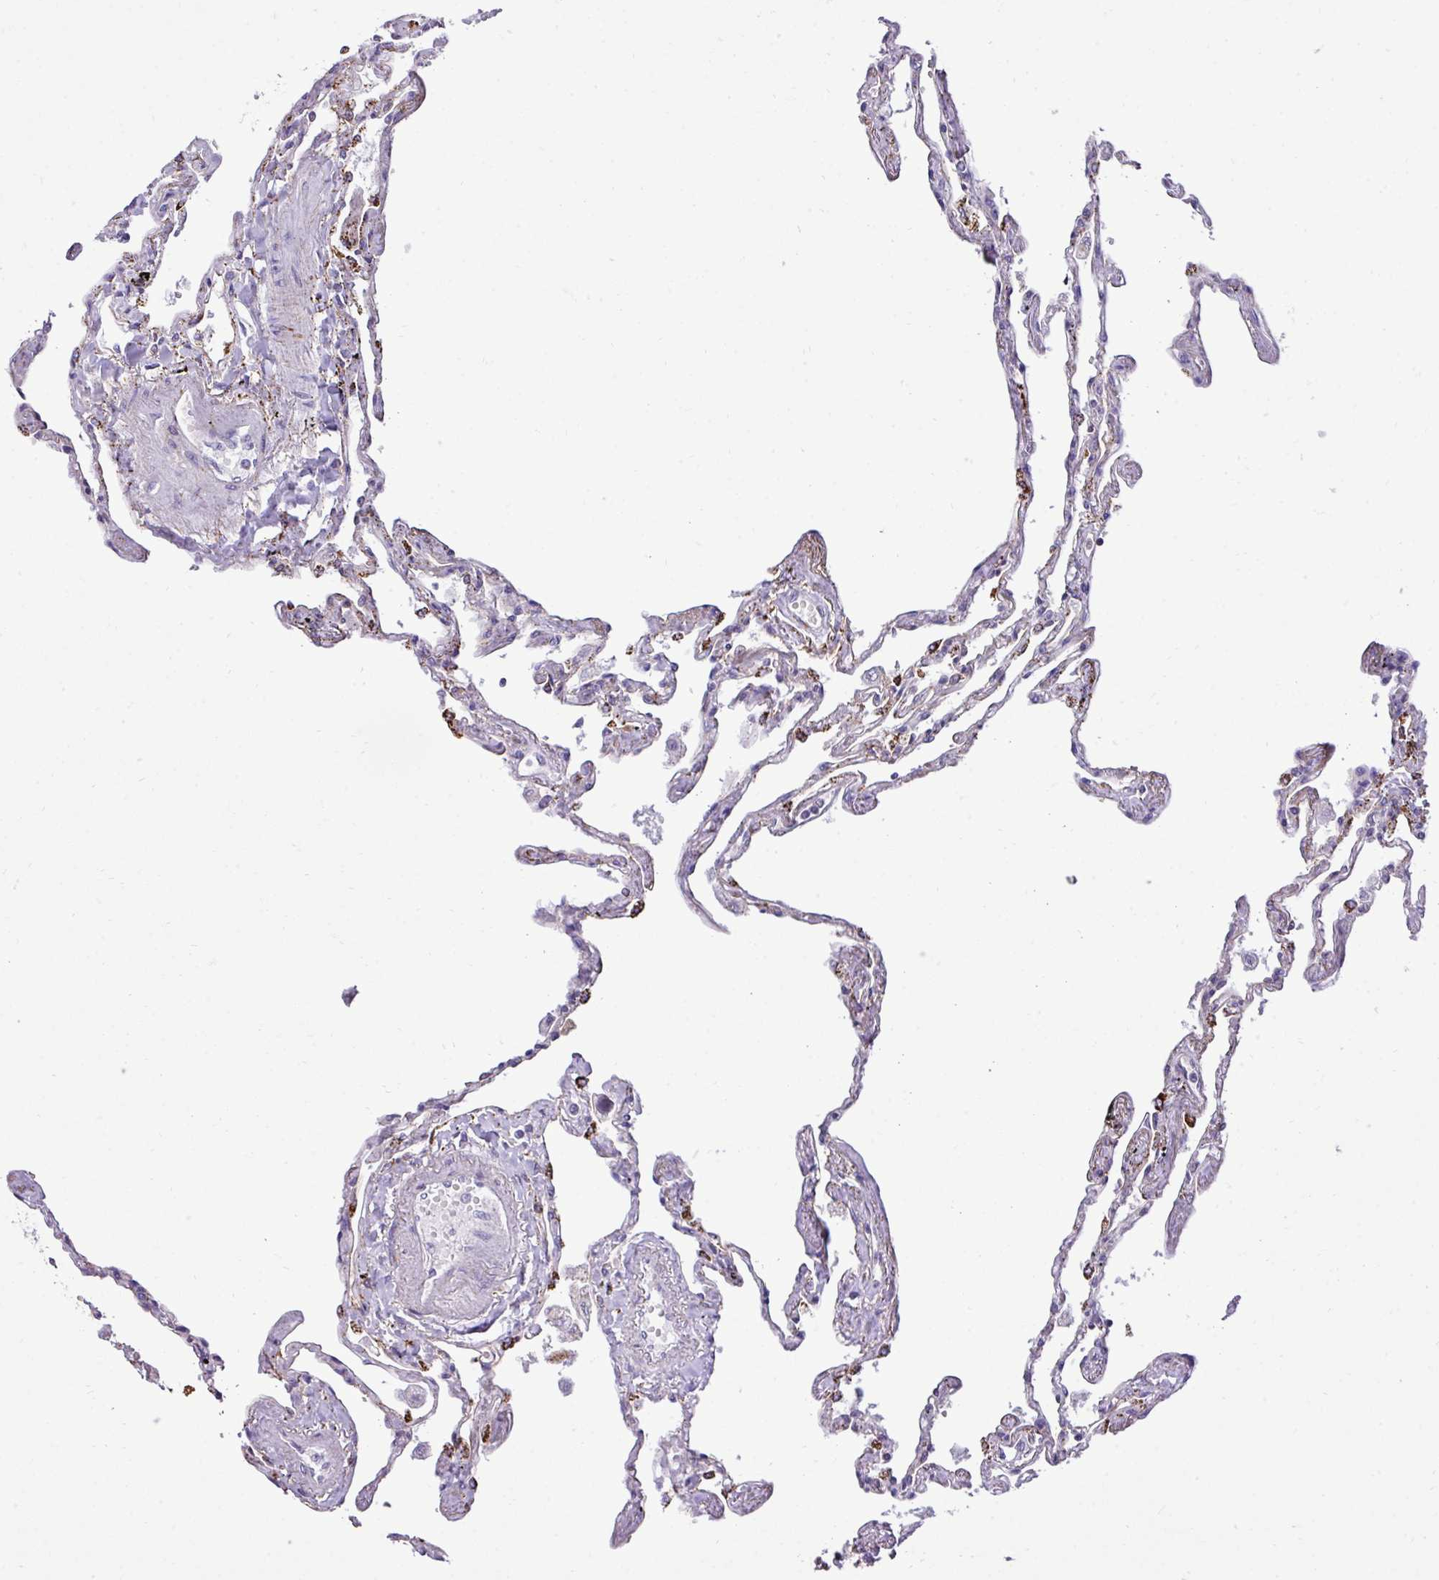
{"staining": {"intensity": "moderate", "quantity": "<25%", "location": "cytoplasmic/membranous"}, "tissue": "lung", "cell_type": "Alveolar cells", "image_type": "normal", "snomed": [{"axis": "morphology", "description": "Normal tissue, NOS"}, {"axis": "topography", "description": "Lung"}], "caption": "Moderate cytoplasmic/membranous staining for a protein is appreciated in about <25% of alveolar cells of unremarkable lung using immunohistochemistry.", "gene": "SGPP1", "patient": {"sex": "female", "age": 67}}